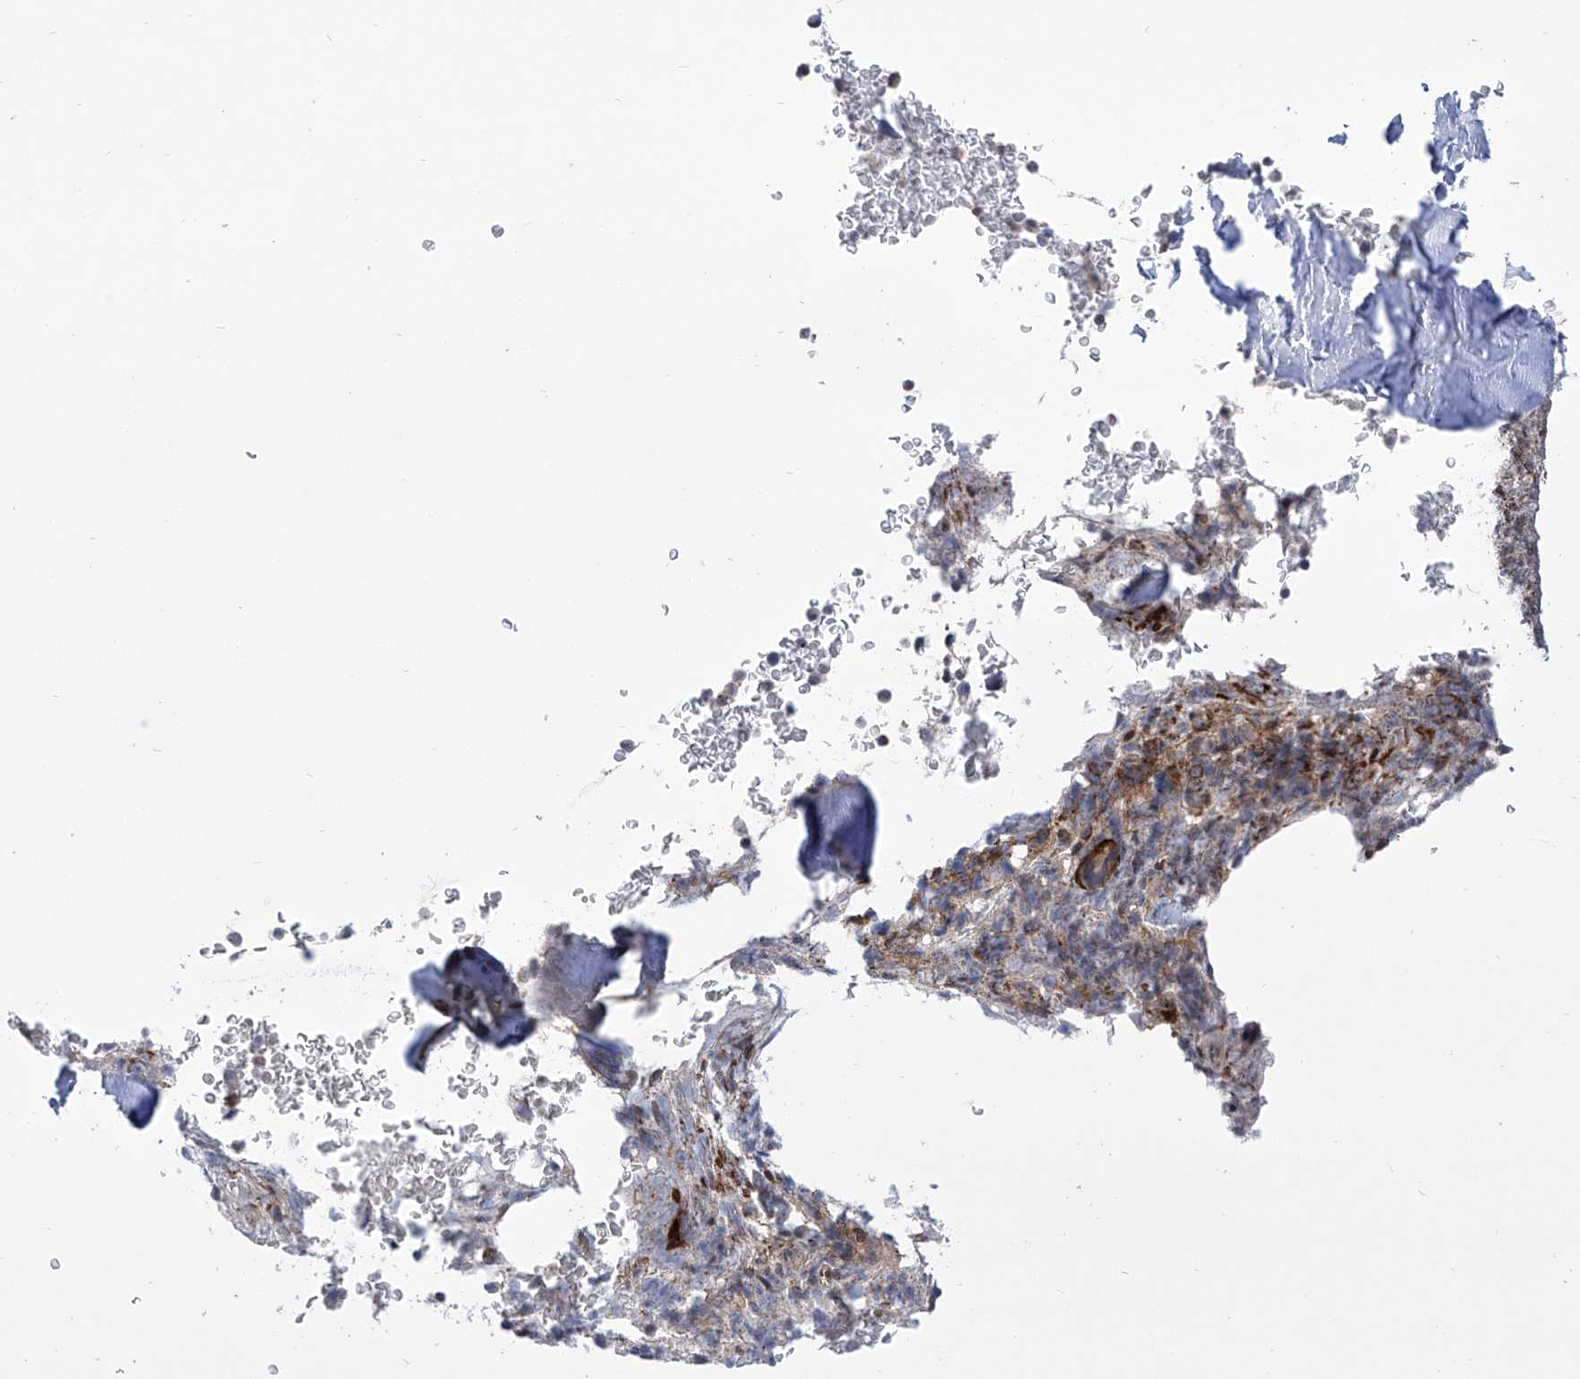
{"staining": {"intensity": "moderate", "quantity": "<25%", "location": "cytoplasmic/membranous"}, "tissue": "bone marrow", "cell_type": "Hematopoietic cells", "image_type": "normal", "snomed": [{"axis": "morphology", "description": "Normal tissue, NOS"}, {"axis": "topography", "description": "Bone marrow"}], "caption": "Immunohistochemistry staining of unremarkable bone marrow, which displays low levels of moderate cytoplasmic/membranous positivity in about <25% of hematopoietic cells indicating moderate cytoplasmic/membranous protein expression. The staining was performed using DAB (3,3'-diaminobenzidine) (brown) for protein detection and nuclei were counterstained in hematoxylin (blue).", "gene": "CEP290", "patient": {"sex": "male", "age": 58}}